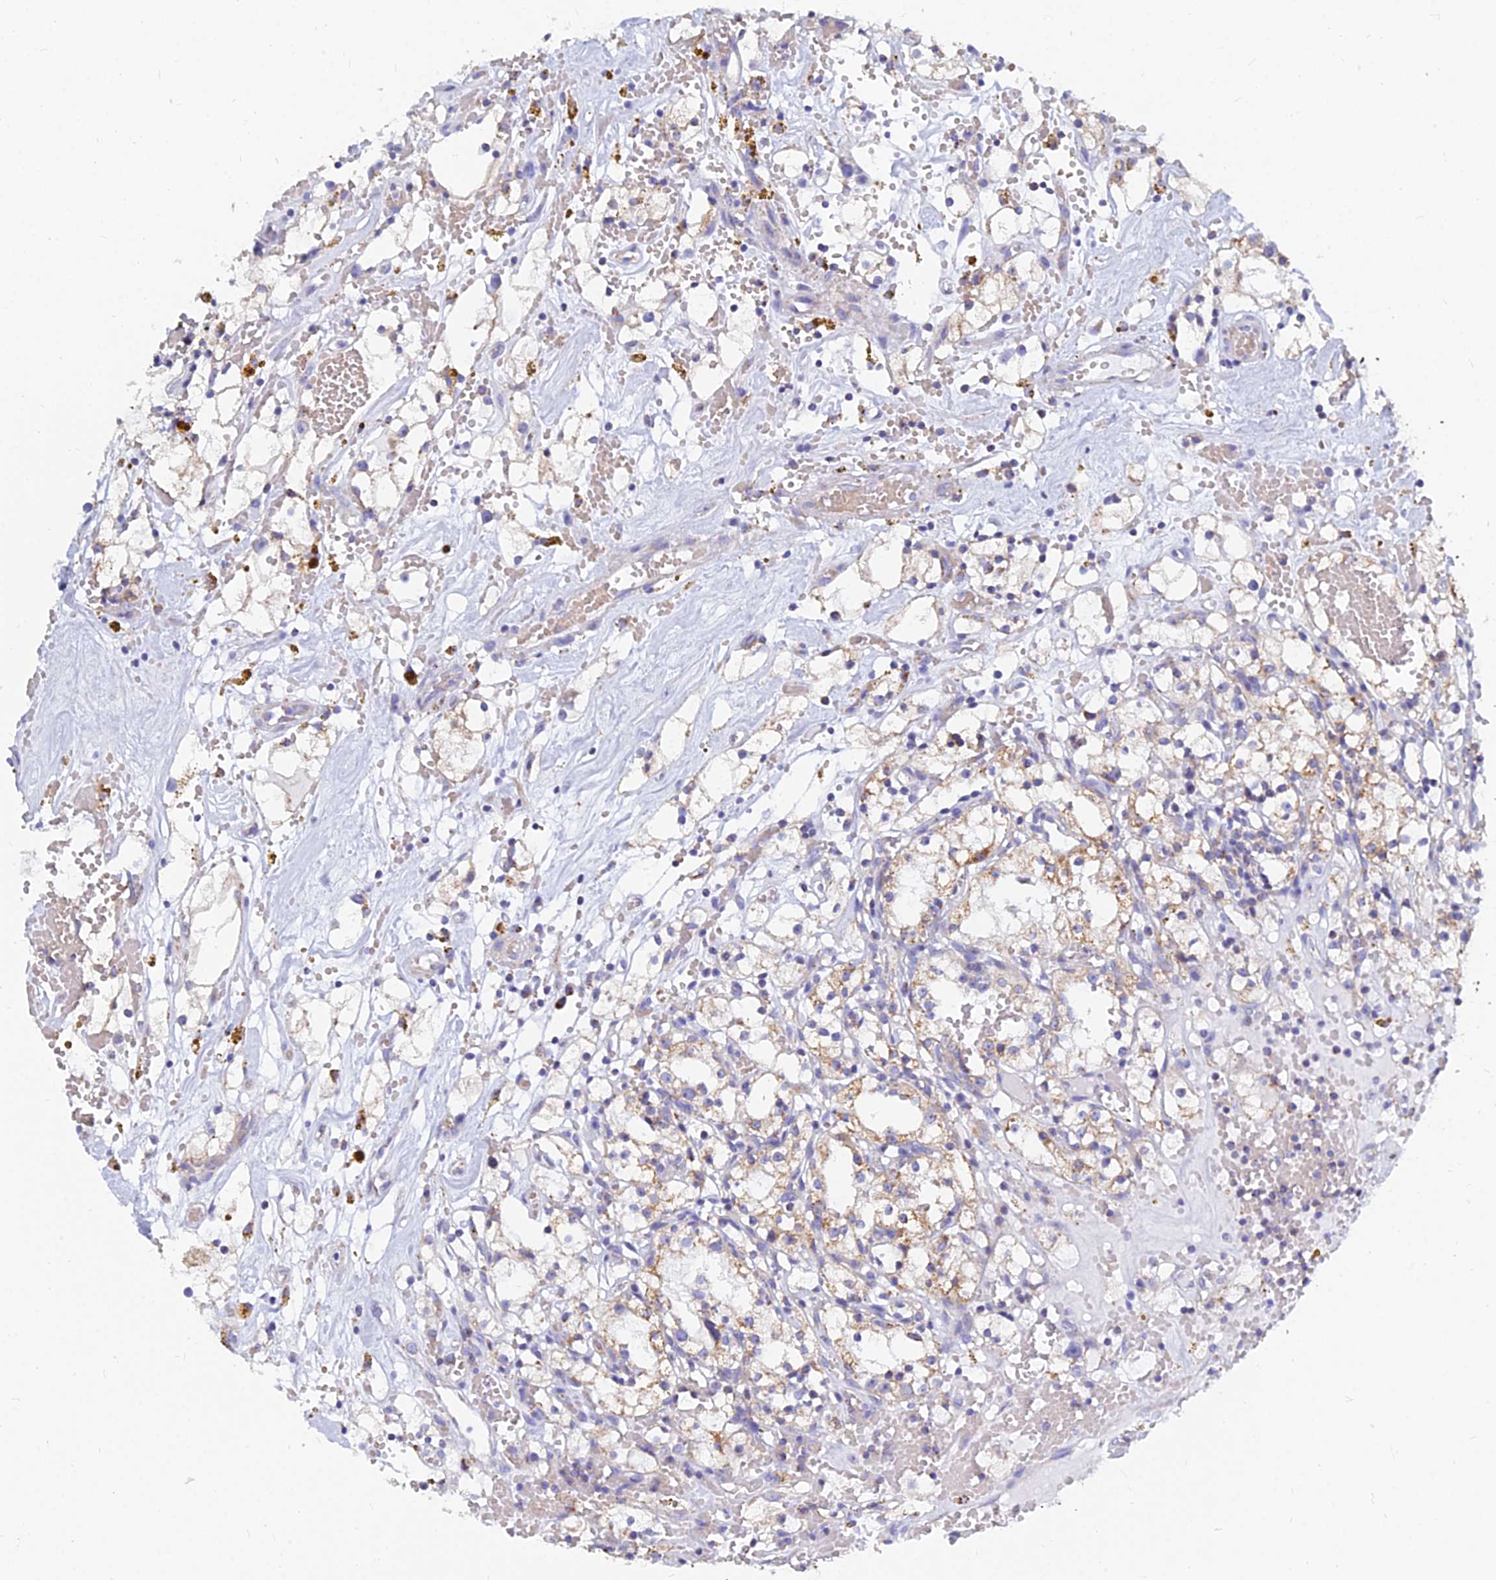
{"staining": {"intensity": "moderate", "quantity": "<25%", "location": "cytoplasmic/membranous"}, "tissue": "renal cancer", "cell_type": "Tumor cells", "image_type": "cancer", "snomed": [{"axis": "morphology", "description": "Adenocarcinoma, NOS"}, {"axis": "topography", "description": "Kidney"}], "caption": "Immunohistochemistry staining of renal cancer, which reveals low levels of moderate cytoplasmic/membranous positivity in about <25% of tumor cells indicating moderate cytoplasmic/membranous protein staining. The staining was performed using DAB (3,3'-diaminobenzidine) (brown) for protein detection and nuclei were counterstained in hematoxylin (blue).", "gene": "MGST1", "patient": {"sex": "male", "age": 56}}